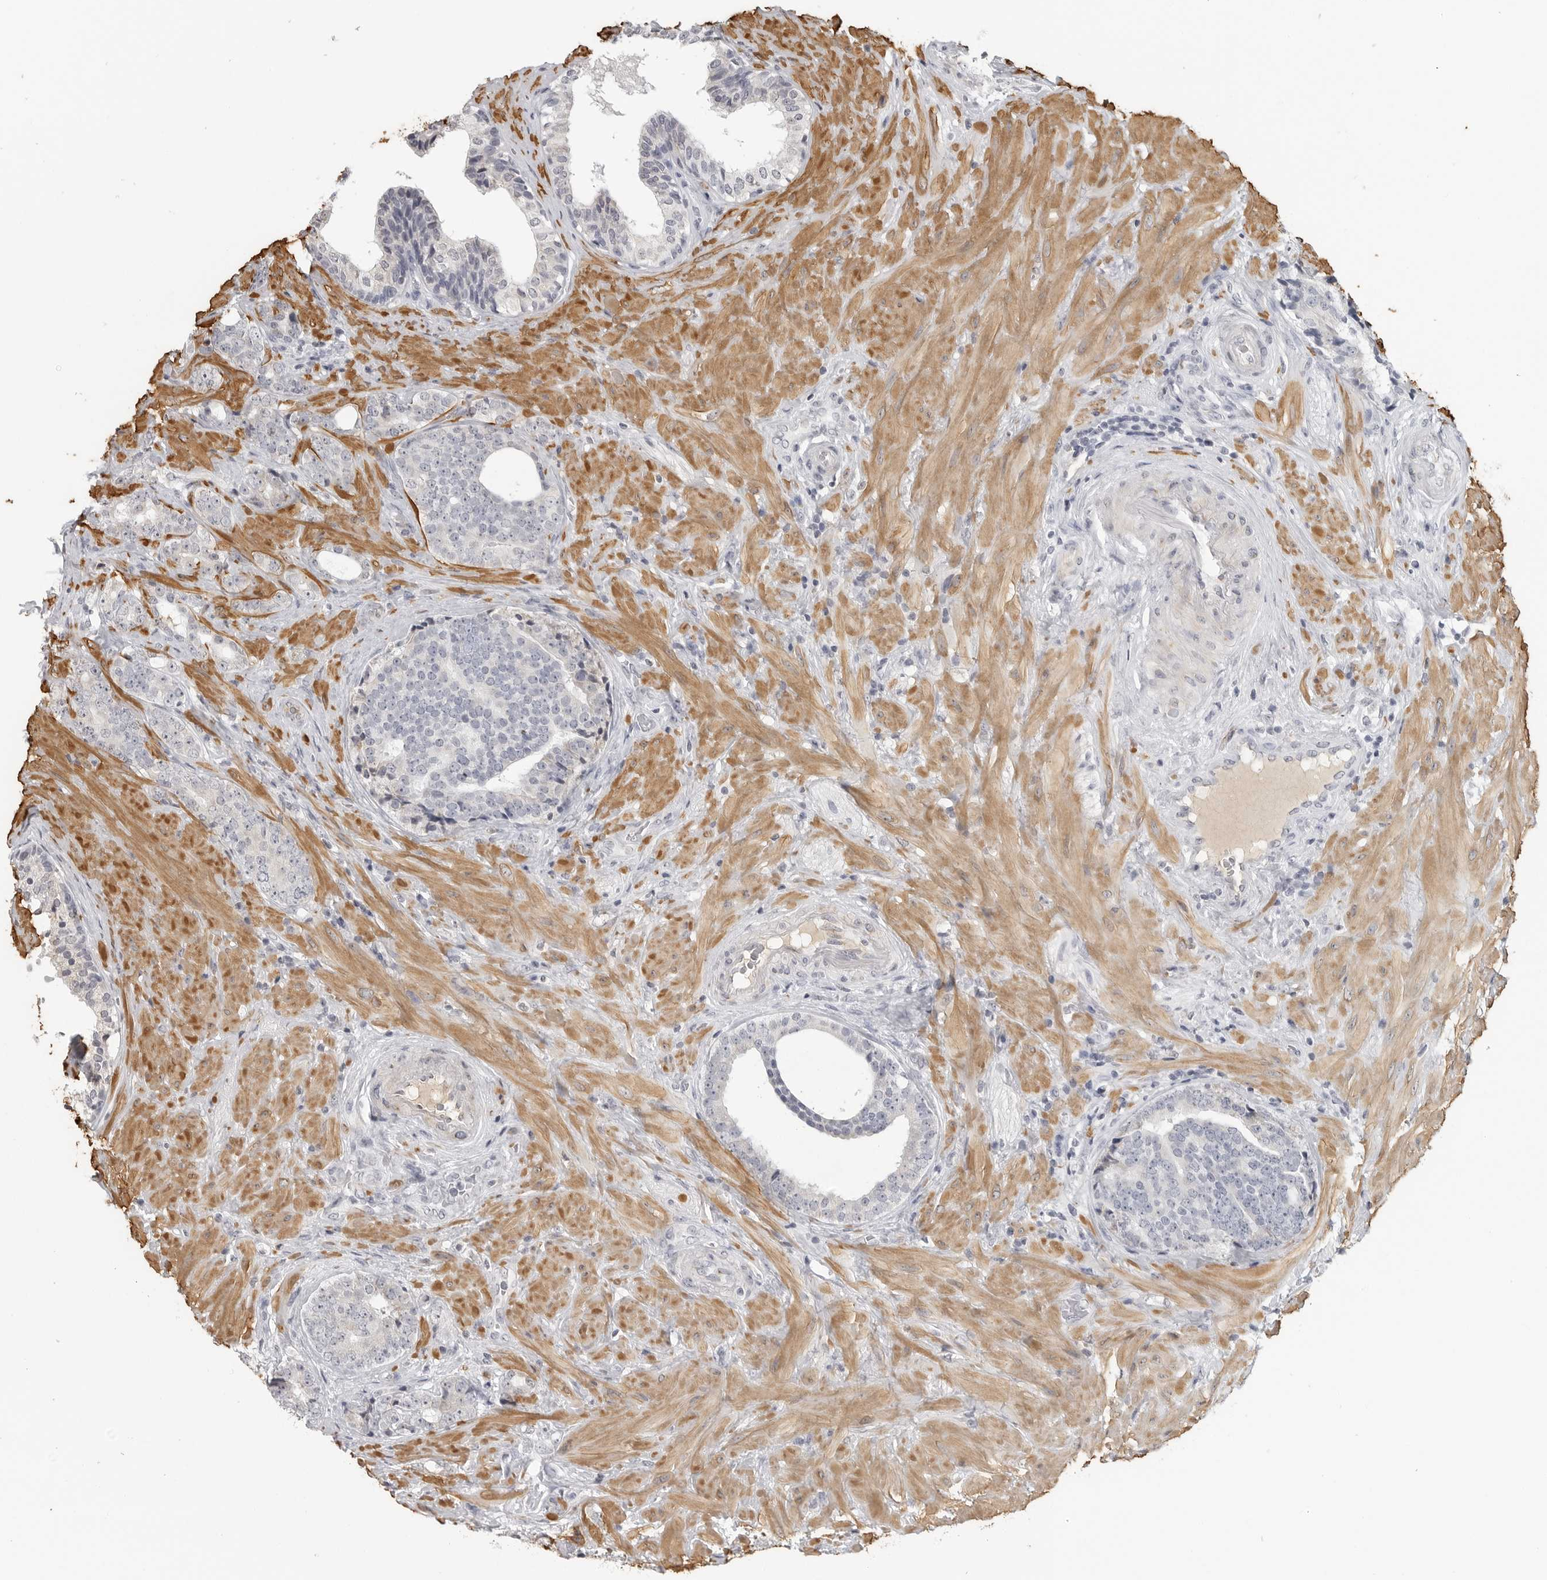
{"staining": {"intensity": "negative", "quantity": "none", "location": "none"}, "tissue": "prostate cancer", "cell_type": "Tumor cells", "image_type": "cancer", "snomed": [{"axis": "morphology", "description": "Adenocarcinoma, High grade"}, {"axis": "topography", "description": "Prostate"}], "caption": "Tumor cells are negative for brown protein staining in adenocarcinoma (high-grade) (prostate). (DAB (3,3'-diaminobenzidine) IHC visualized using brightfield microscopy, high magnification).", "gene": "MAP7D1", "patient": {"sex": "male", "age": 56}}